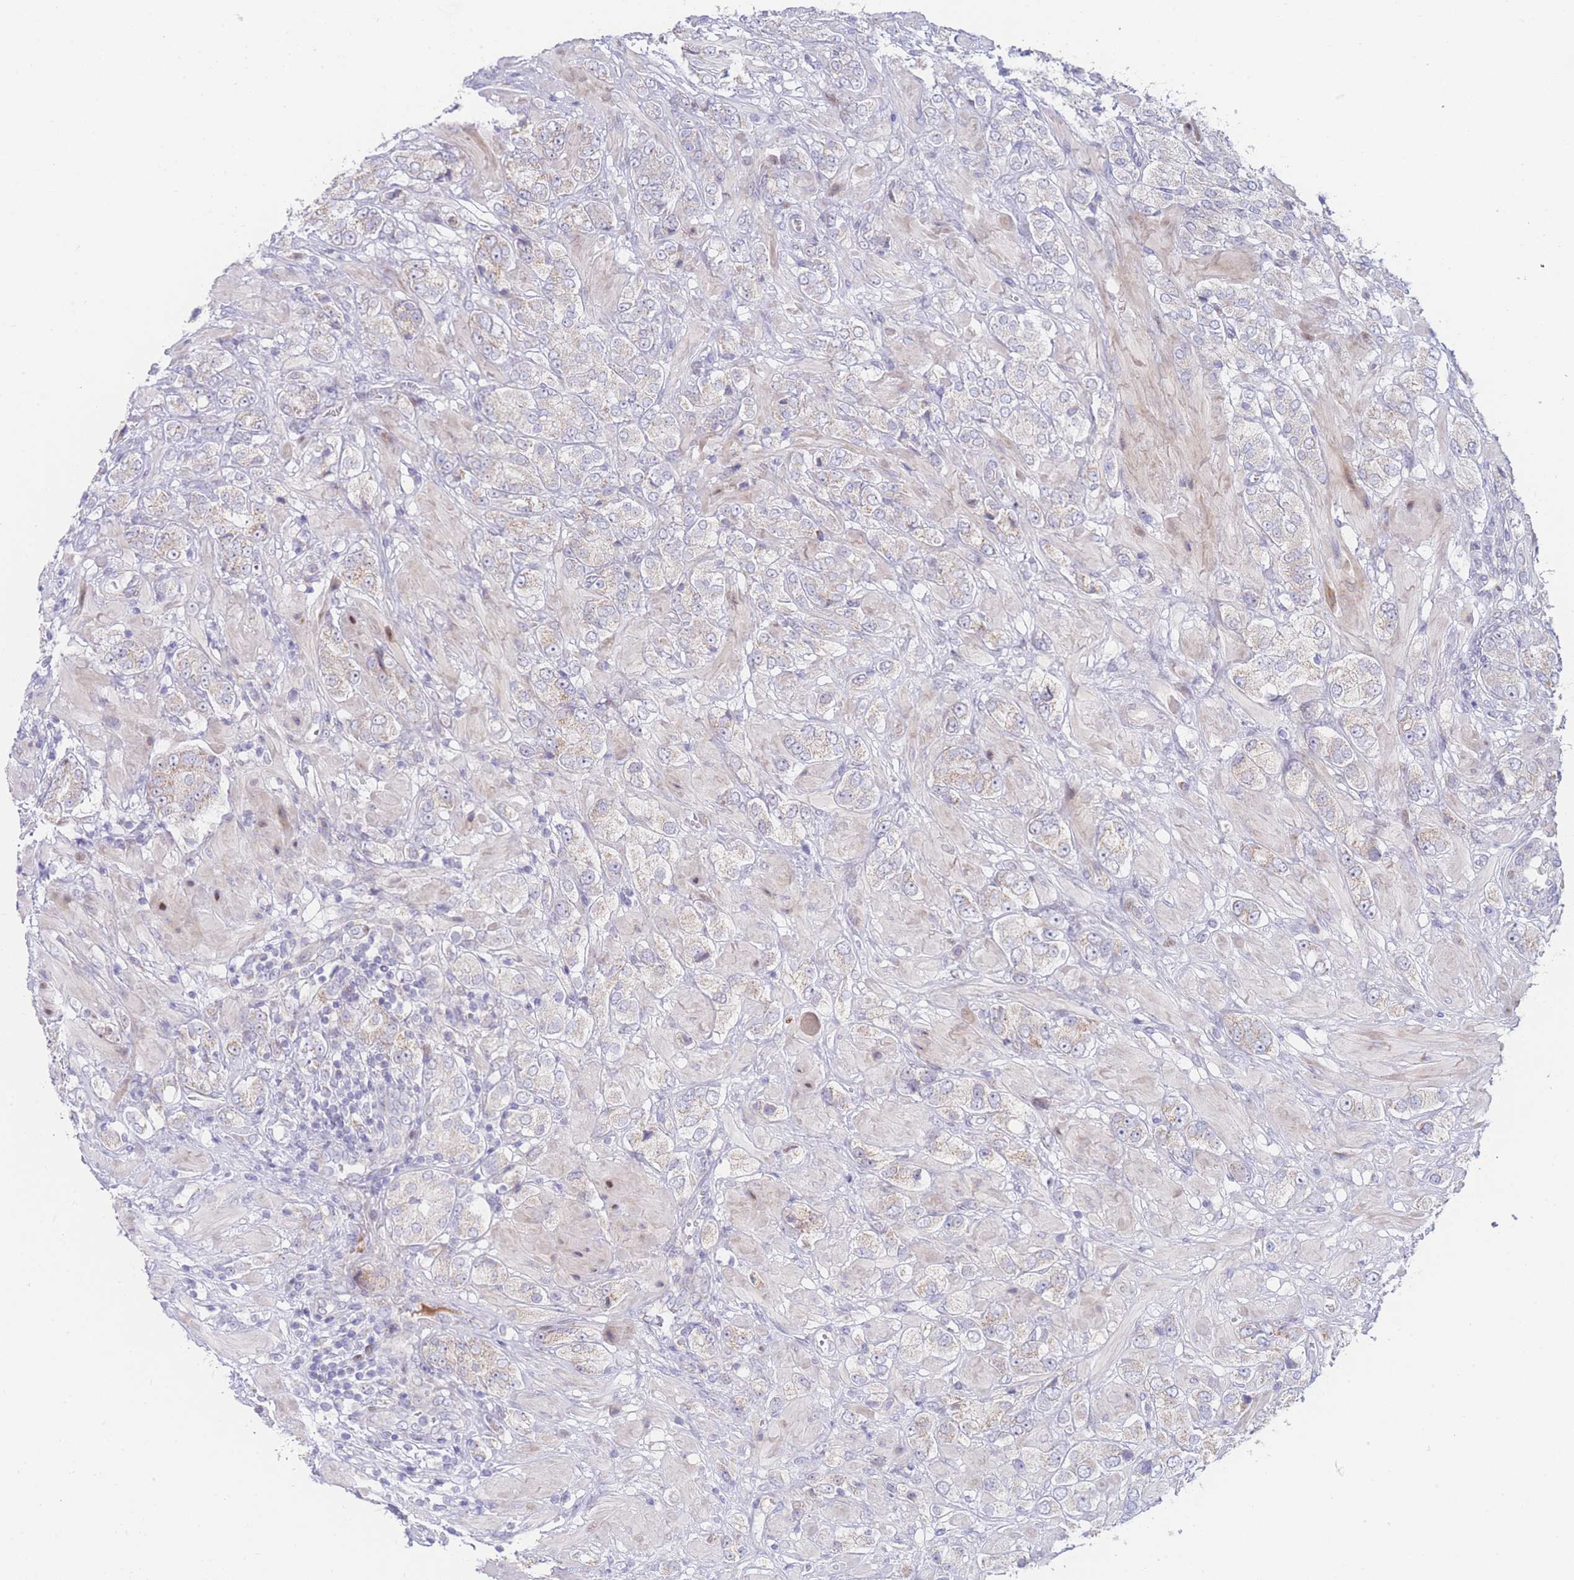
{"staining": {"intensity": "negative", "quantity": "none", "location": "none"}, "tissue": "prostate cancer", "cell_type": "Tumor cells", "image_type": "cancer", "snomed": [{"axis": "morphology", "description": "Adenocarcinoma, High grade"}, {"axis": "topography", "description": "Prostate and seminal vesicle, NOS"}], "caption": "Human adenocarcinoma (high-grade) (prostate) stained for a protein using immunohistochemistry (IHC) demonstrates no expression in tumor cells.", "gene": "GPAM", "patient": {"sex": "male", "age": 64}}